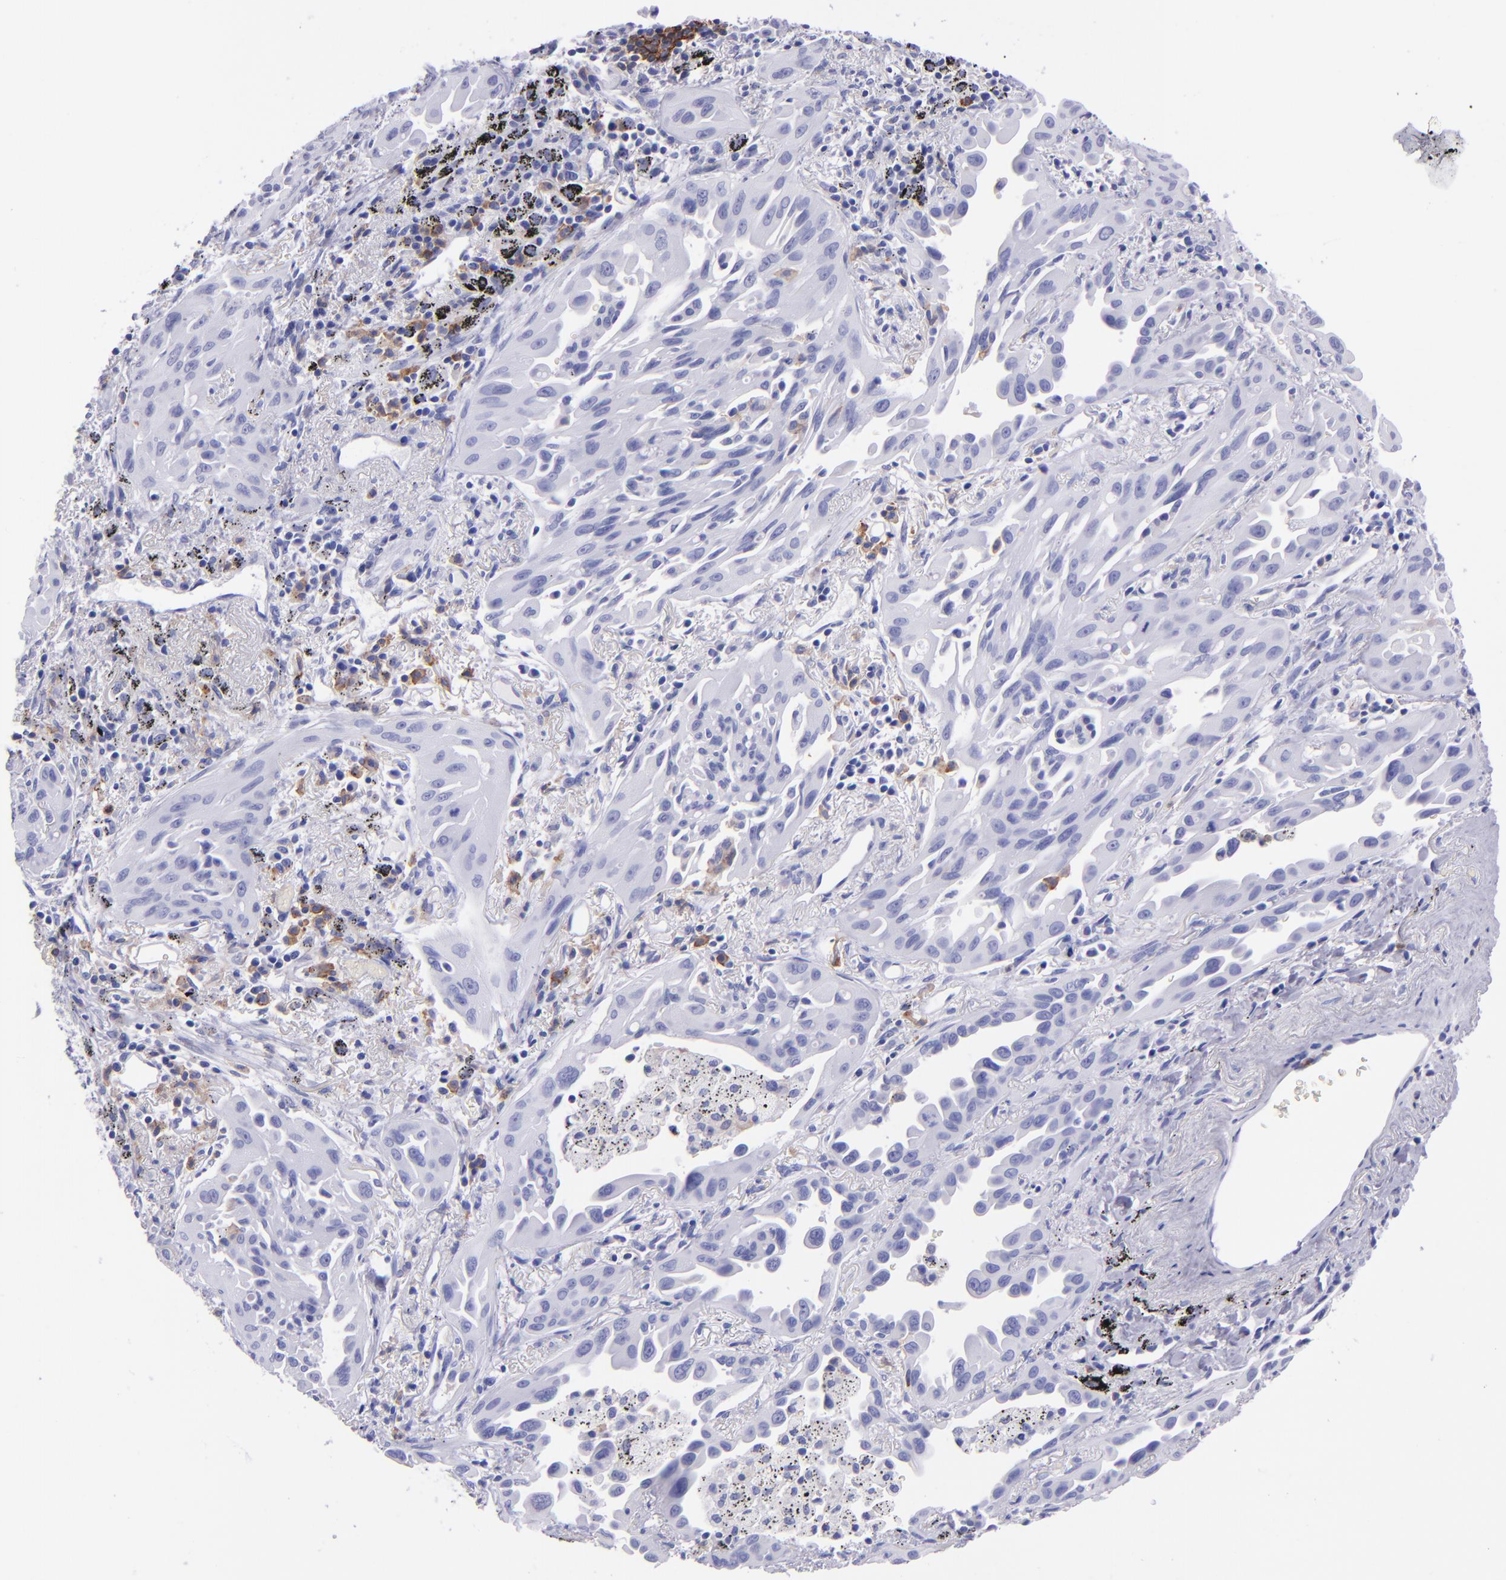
{"staining": {"intensity": "negative", "quantity": "none", "location": "none"}, "tissue": "lung cancer", "cell_type": "Tumor cells", "image_type": "cancer", "snomed": [{"axis": "morphology", "description": "Adenocarcinoma, NOS"}, {"axis": "topography", "description": "Lung"}], "caption": "Lung adenocarcinoma was stained to show a protein in brown. There is no significant expression in tumor cells.", "gene": "CR1", "patient": {"sex": "male", "age": 68}}